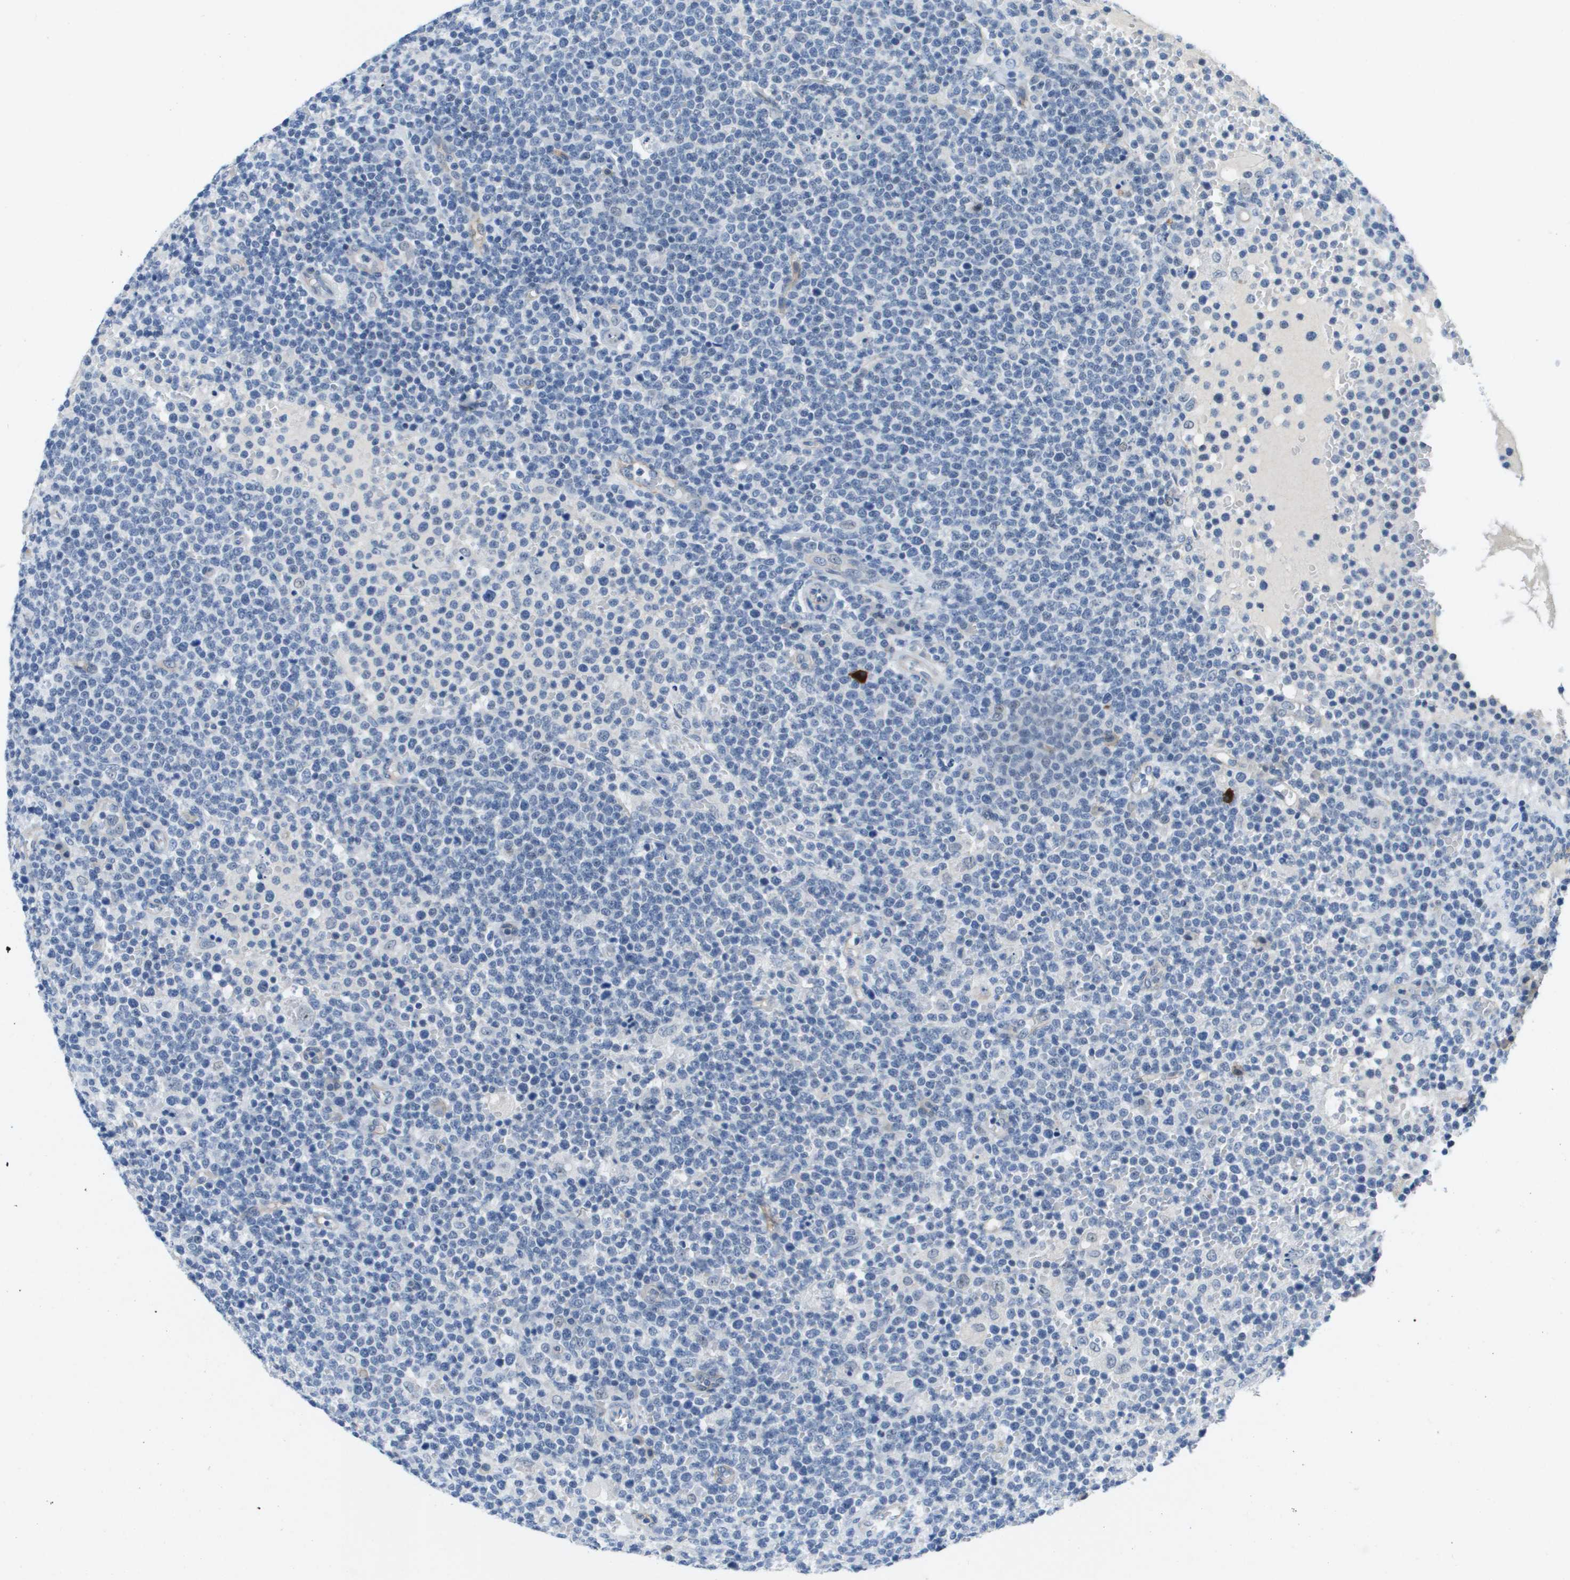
{"staining": {"intensity": "negative", "quantity": "none", "location": "none"}, "tissue": "lymphoma", "cell_type": "Tumor cells", "image_type": "cancer", "snomed": [{"axis": "morphology", "description": "Malignant lymphoma, non-Hodgkin's type, High grade"}, {"axis": "topography", "description": "Lymph node"}], "caption": "An immunohistochemistry (IHC) image of high-grade malignant lymphoma, non-Hodgkin's type is shown. There is no staining in tumor cells of high-grade malignant lymphoma, non-Hodgkin's type. The staining was performed using DAB (3,3'-diaminobenzidine) to visualize the protein expression in brown, while the nuclei were stained in blue with hematoxylin (Magnification: 20x).", "gene": "ITGA6", "patient": {"sex": "male", "age": 61}}